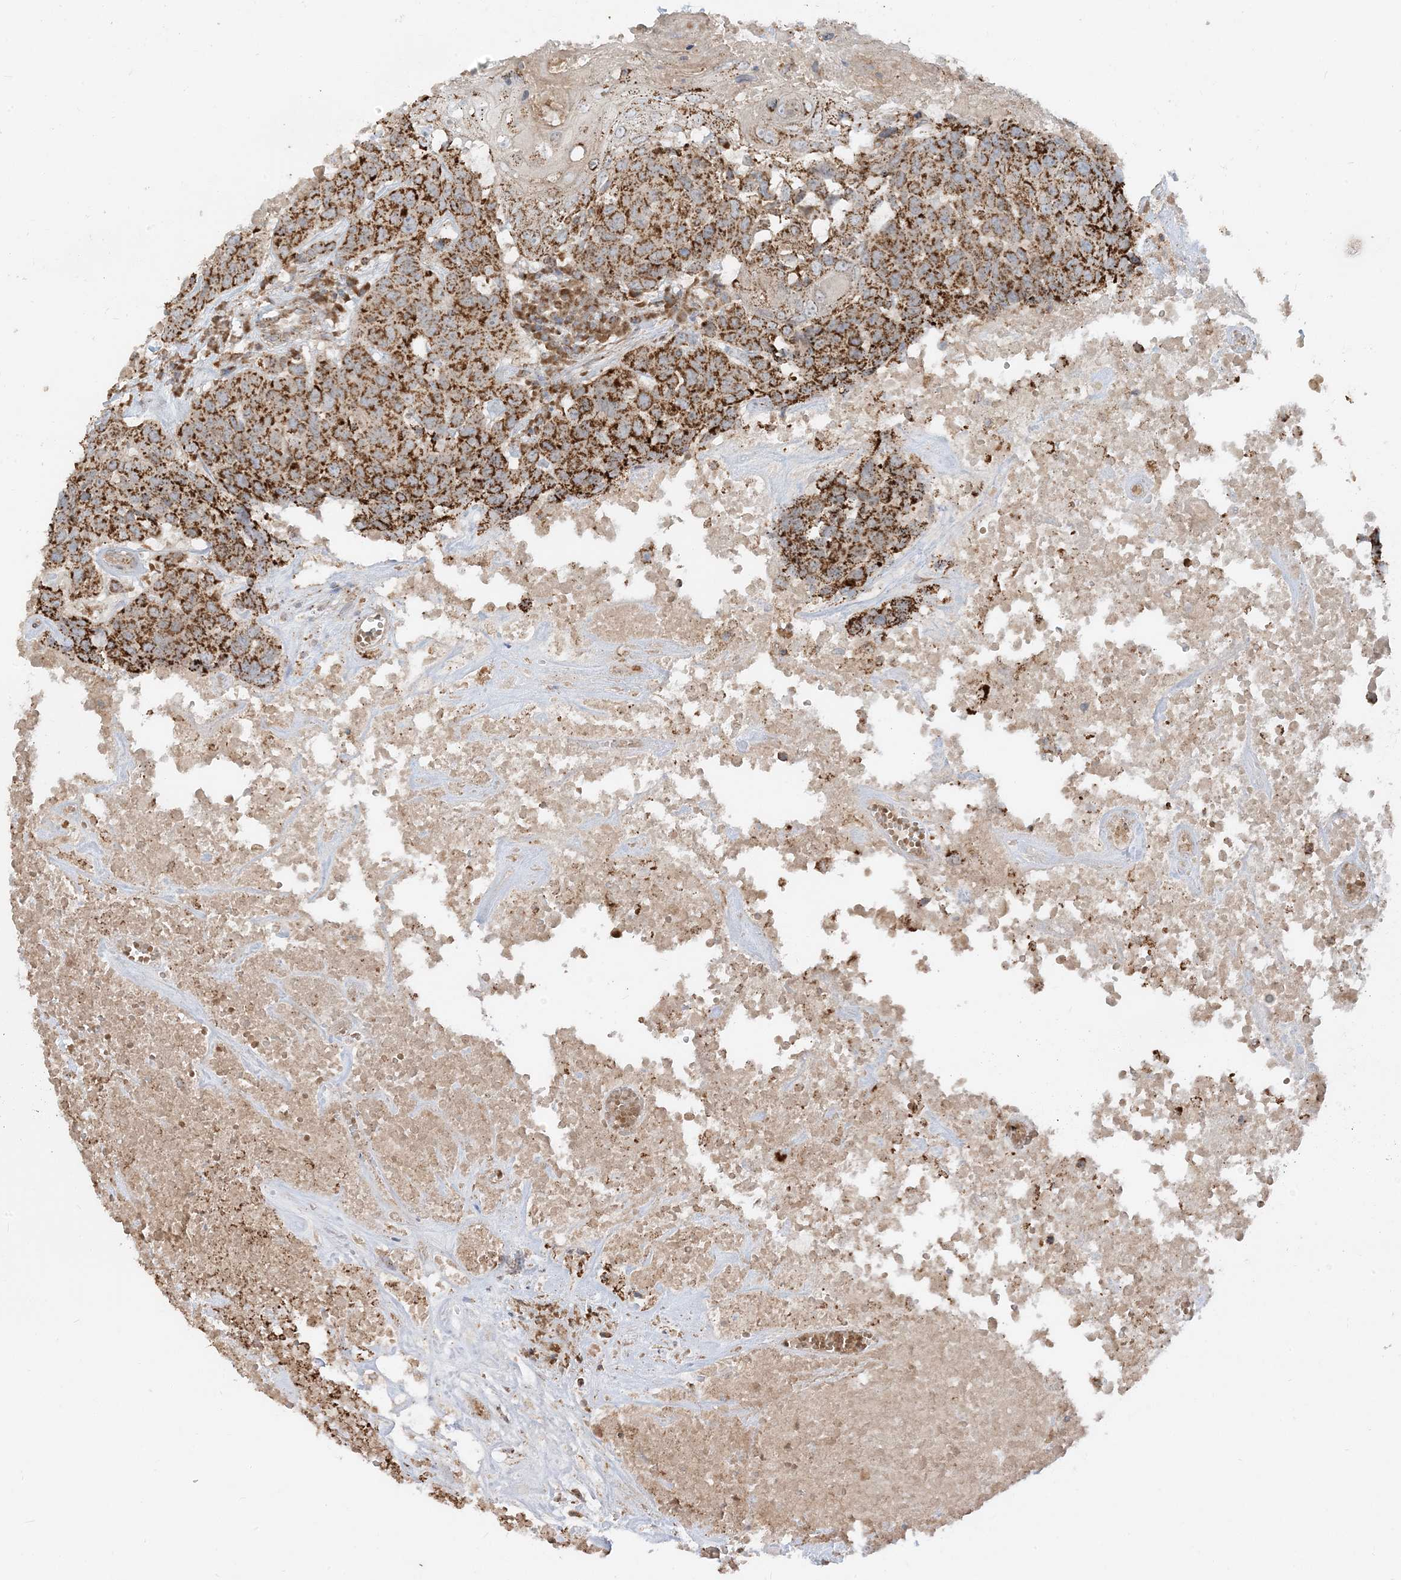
{"staining": {"intensity": "strong", "quantity": ">75%", "location": "cytoplasmic/membranous"}, "tissue": "head and neck cancer", "cell_type": "Tumor cells", "image_type": "cancer", "snomed": [{"axis": "morphology", "description": "Squamous cell carcinoma, NOS"}, {"axis": "topography", "description": "Head-Neck"}], "caption": "Immunohistochemical staining of squamous cell carcinoma (head and neck) displays strong cytoplasmic/membranous protein expression in approximately >75% of tumor cells. The staining is performed using DAB brown chromogen to label protein expression. The nuclei are counter-stained blue using hematoxylin.", "gene": "AARS2", "patient": {"sex": "male", "age": 66}}